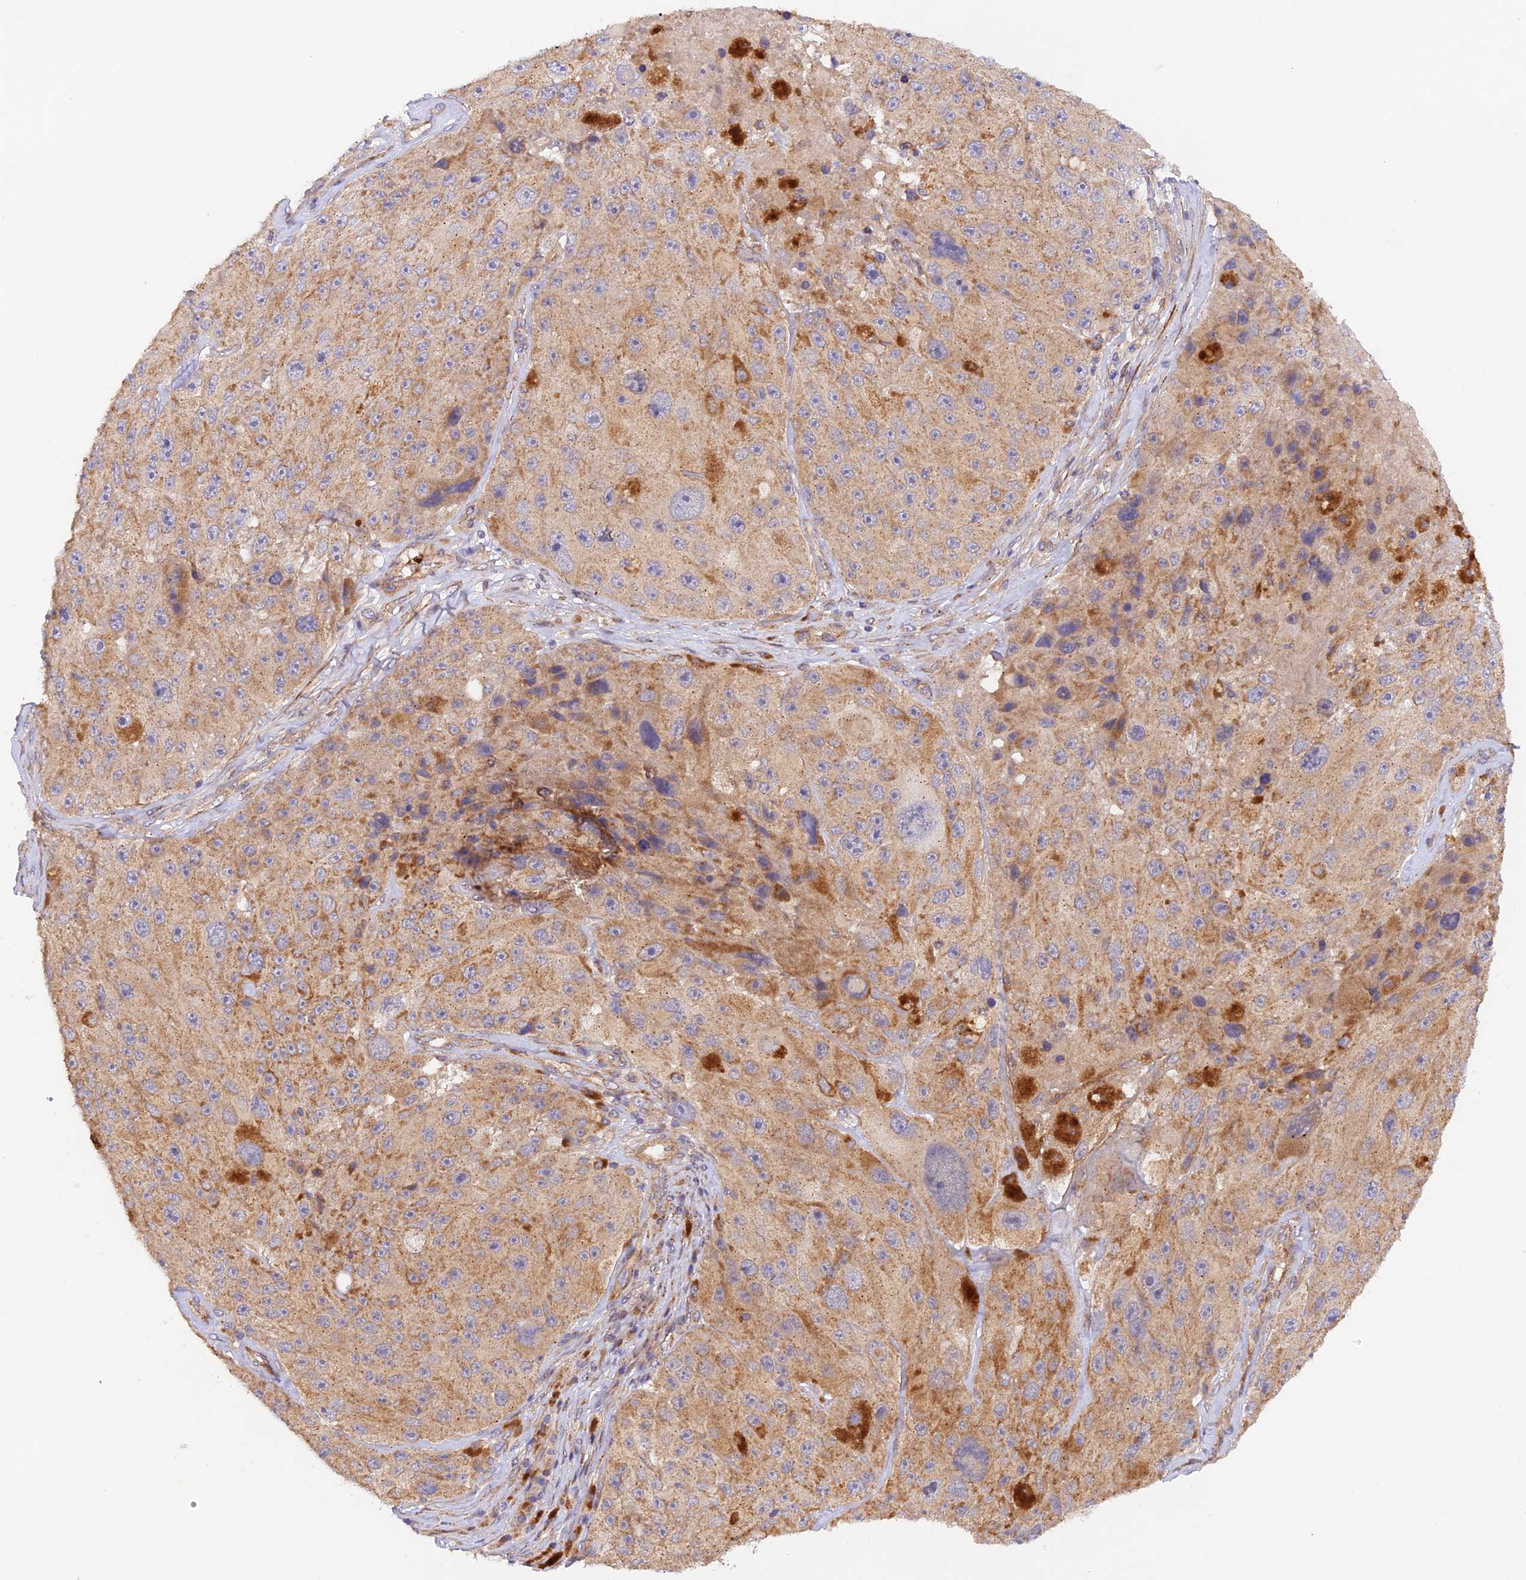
{"staining": {"intensity": "moderate", "quantity": ">75%", "location": "cytoplasmic/membranous"}, "tissue": "melanoma", "cell_type": "Tumor cells", "image_type": "cancer", "snomed": [{"axis": "morphology", "description": "Malignant melanoma, Metastatic site"}, {"axis": "topography", "description": "Lymph node"}], "caption": "An immunohistochemistry (IHC) photomicrograph of neoplastic tissue is shown. Protein staining in brown labels moderate cytoplasmic/membranous positivity in melanoma within tumor cells.", "gene": "WDFY4", "patient": {"sex": "male", "age": 62}}